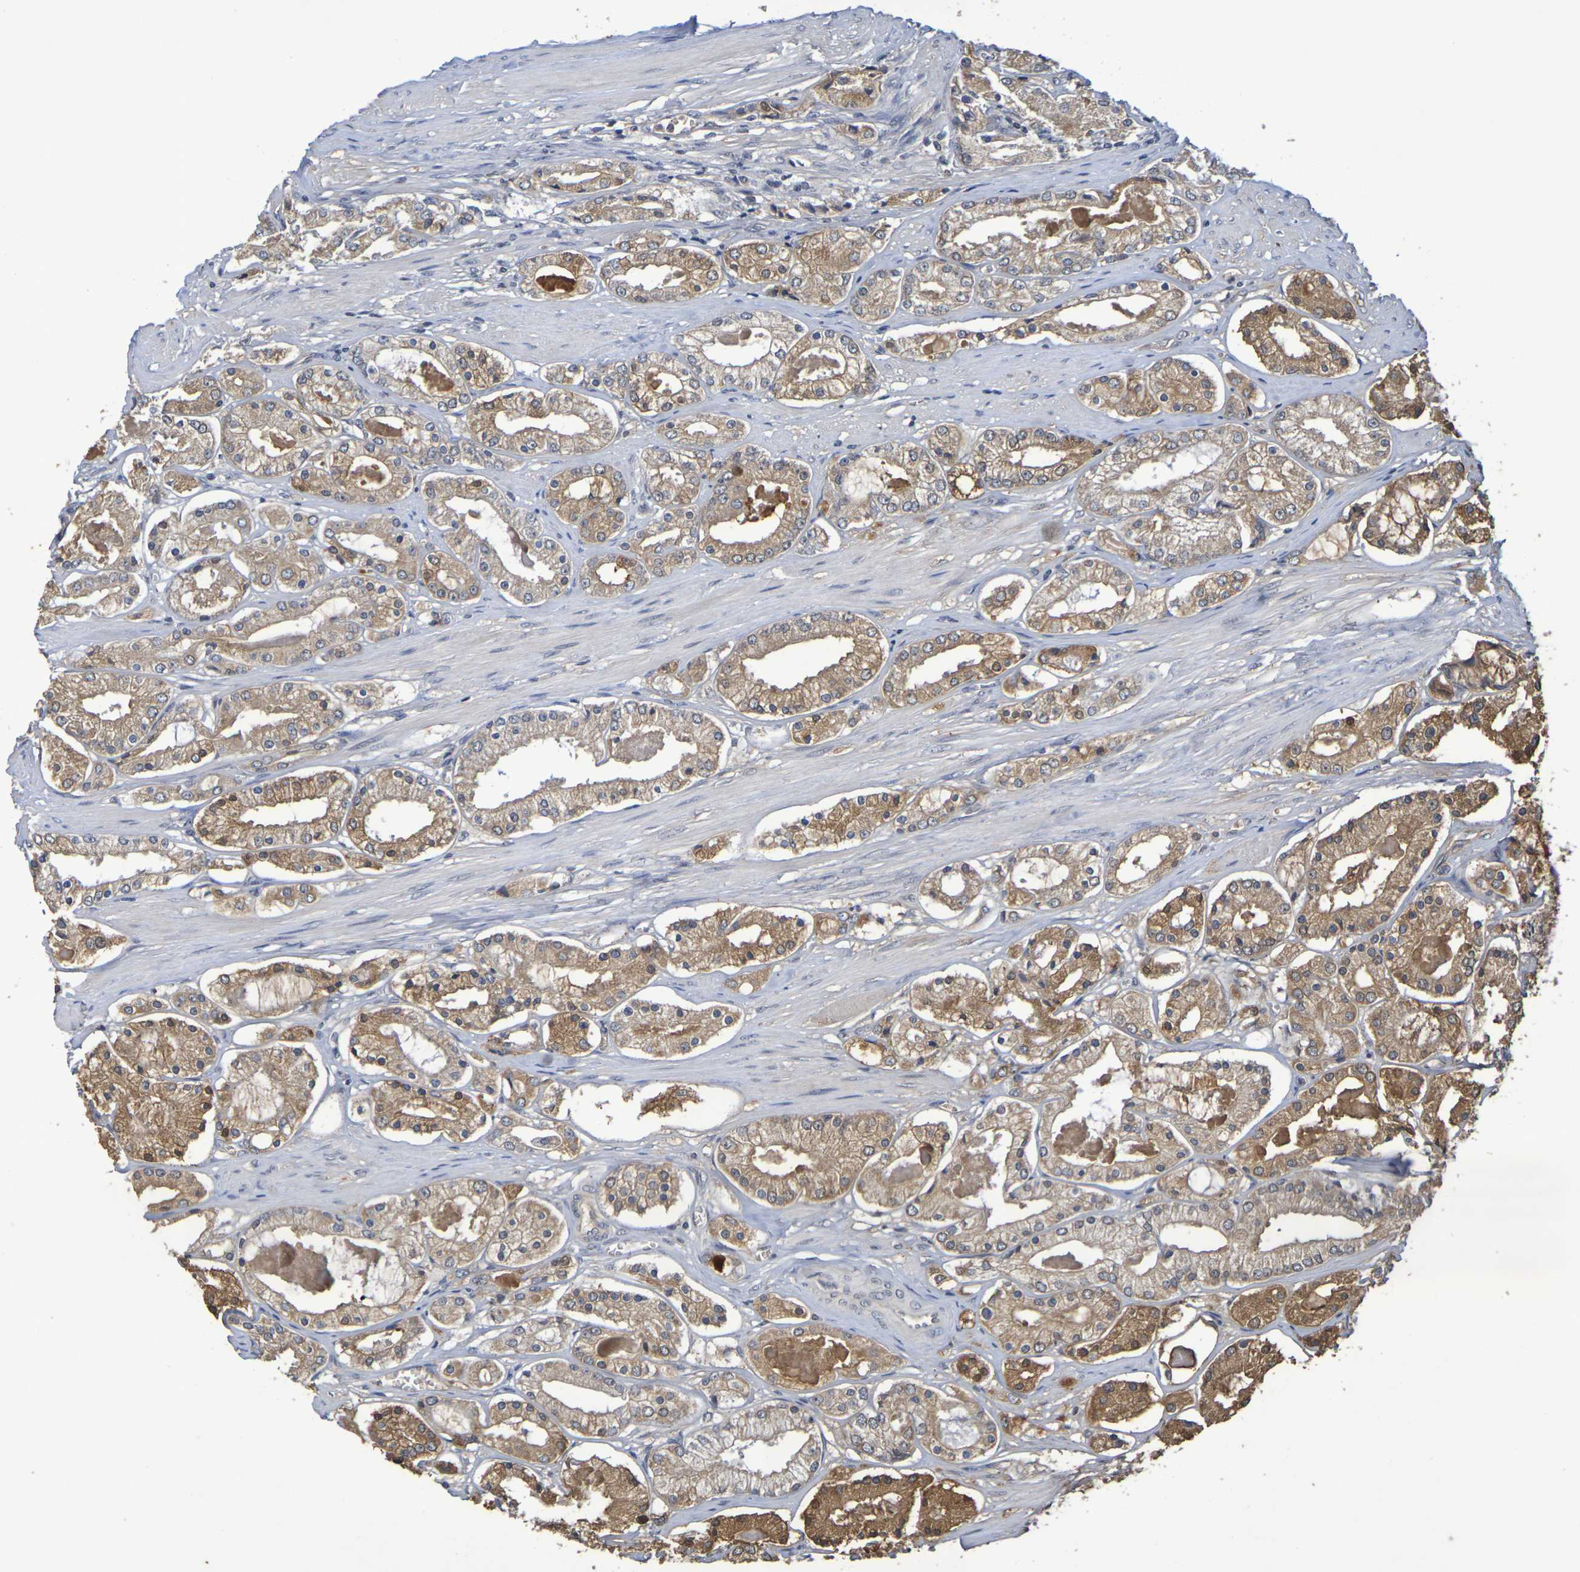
{"staining": {"intensity": "moderate", "quantity": ">75%", "location": "cytoplasmic/membranous"}, "tissue": "prostate cancer", "cell_type": "Tumor cells", "image_type": "cancer", "snomed": [{"axis": "morphology", "description": "Adenocarcinoma, High grade"}, {"axis": "topography", "description": "Prostate"}], "caption": "DAB immunohistochemical staining of human prostate cancer demonstrates moderate cytoplasmic/membranous protein positivity in about >75% of tumor cells. (DAB (3,3'-diaminobenzidine) IHC with brightfield microscopy, high magnification).", "gene": "TERF2", "patient": {"sex": "male", "age": 66}}